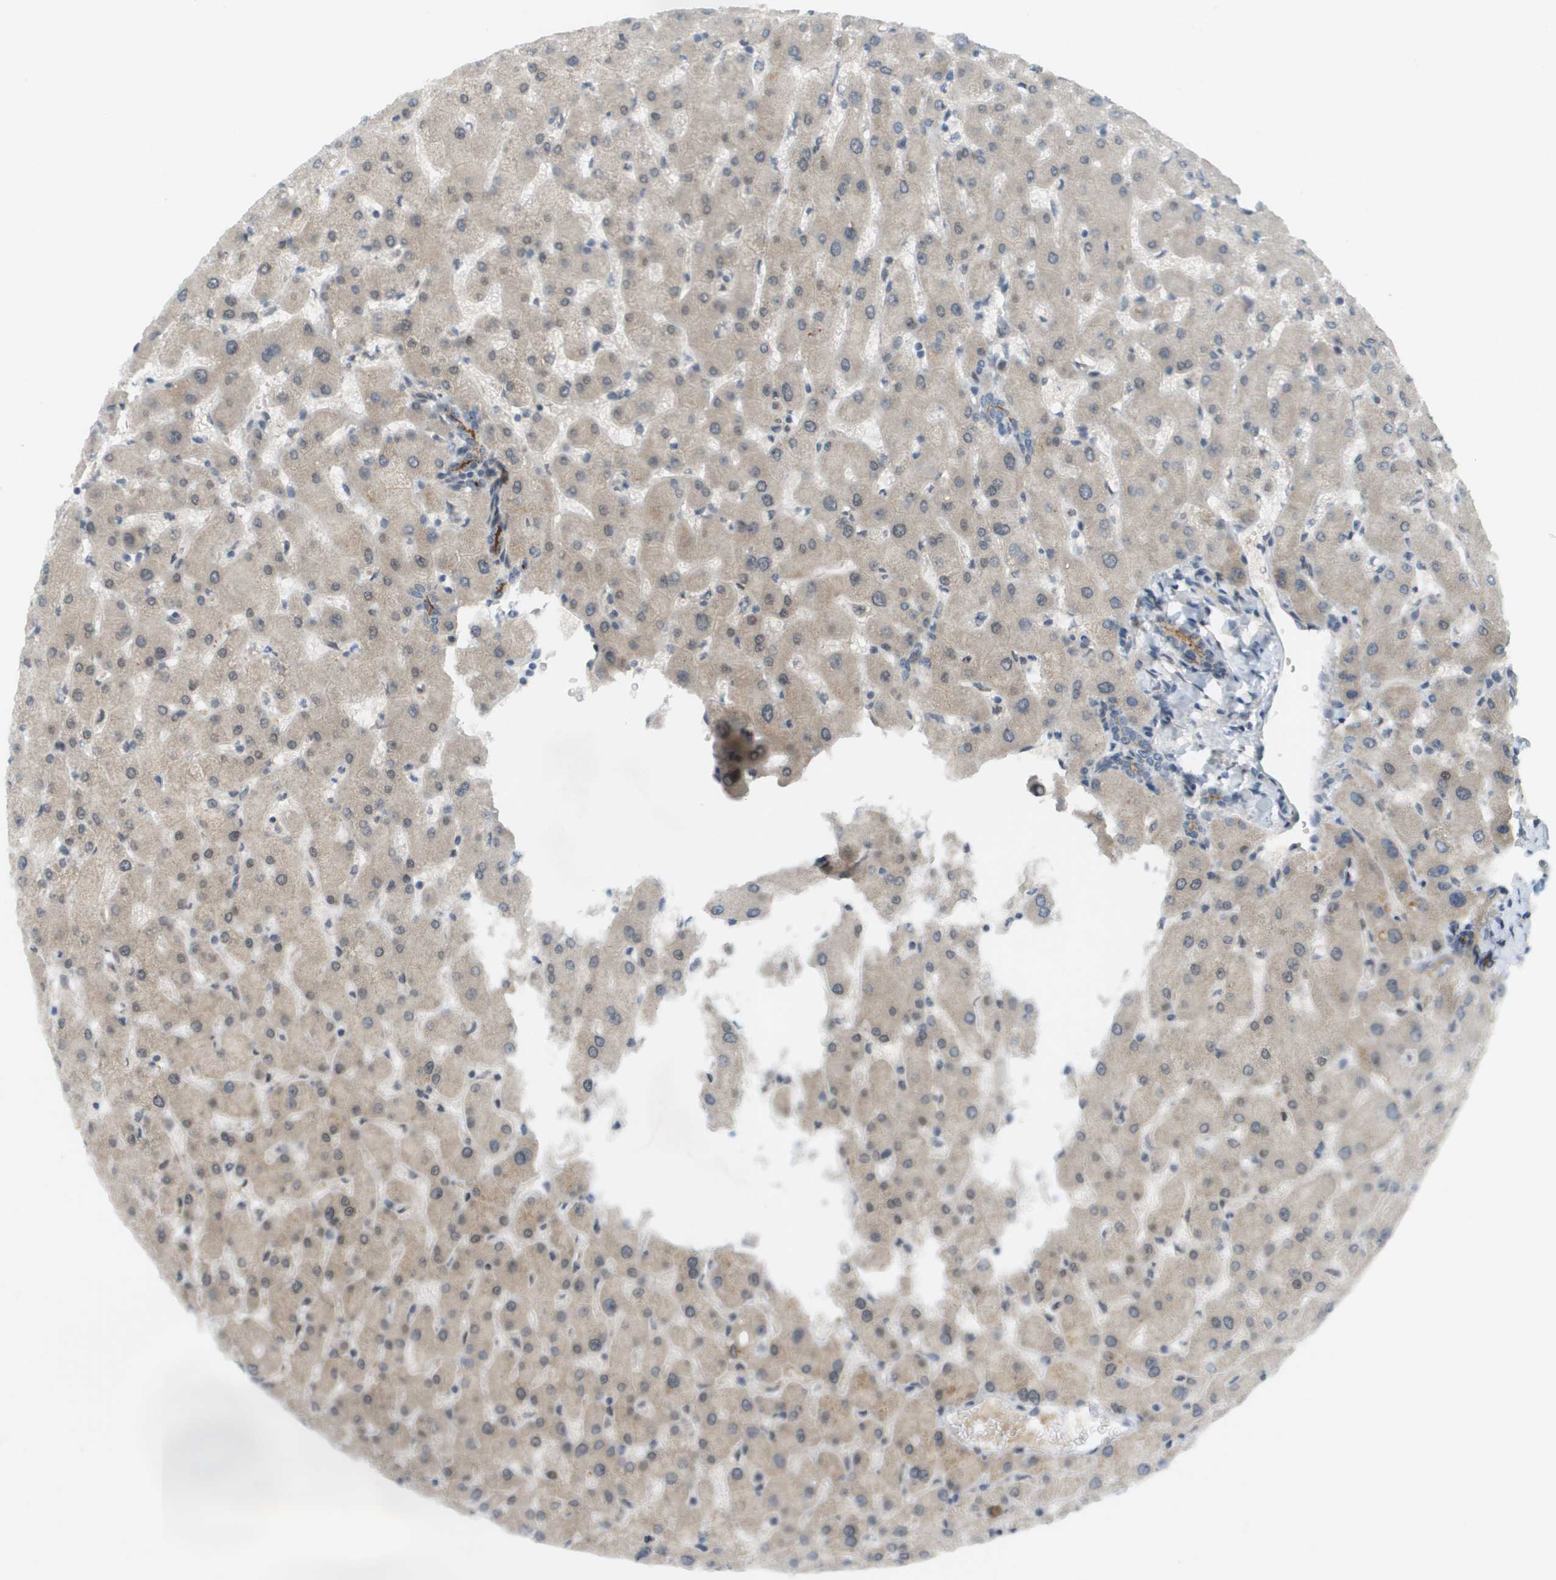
{"staining": {"intensity": "moderate", "quantity": "<25%", "location": "cytoplasmic/membranous"}, "tissue": "liver", "cell_type": "Cholangiocytes", "image_type": "normal", "snomed": [{"axis": "morphology", "description": "Normal tissue, NOS"}, {"axis": "topography", "description": "Liver"}], "caption": "A low amount of moderate cytoplasmic/membranous staining is identified in approximately <25% of cholangiocytes in unremarkable liver.", "gene": "CACNB4", "patient": {"sex": "female", "age": 63}}